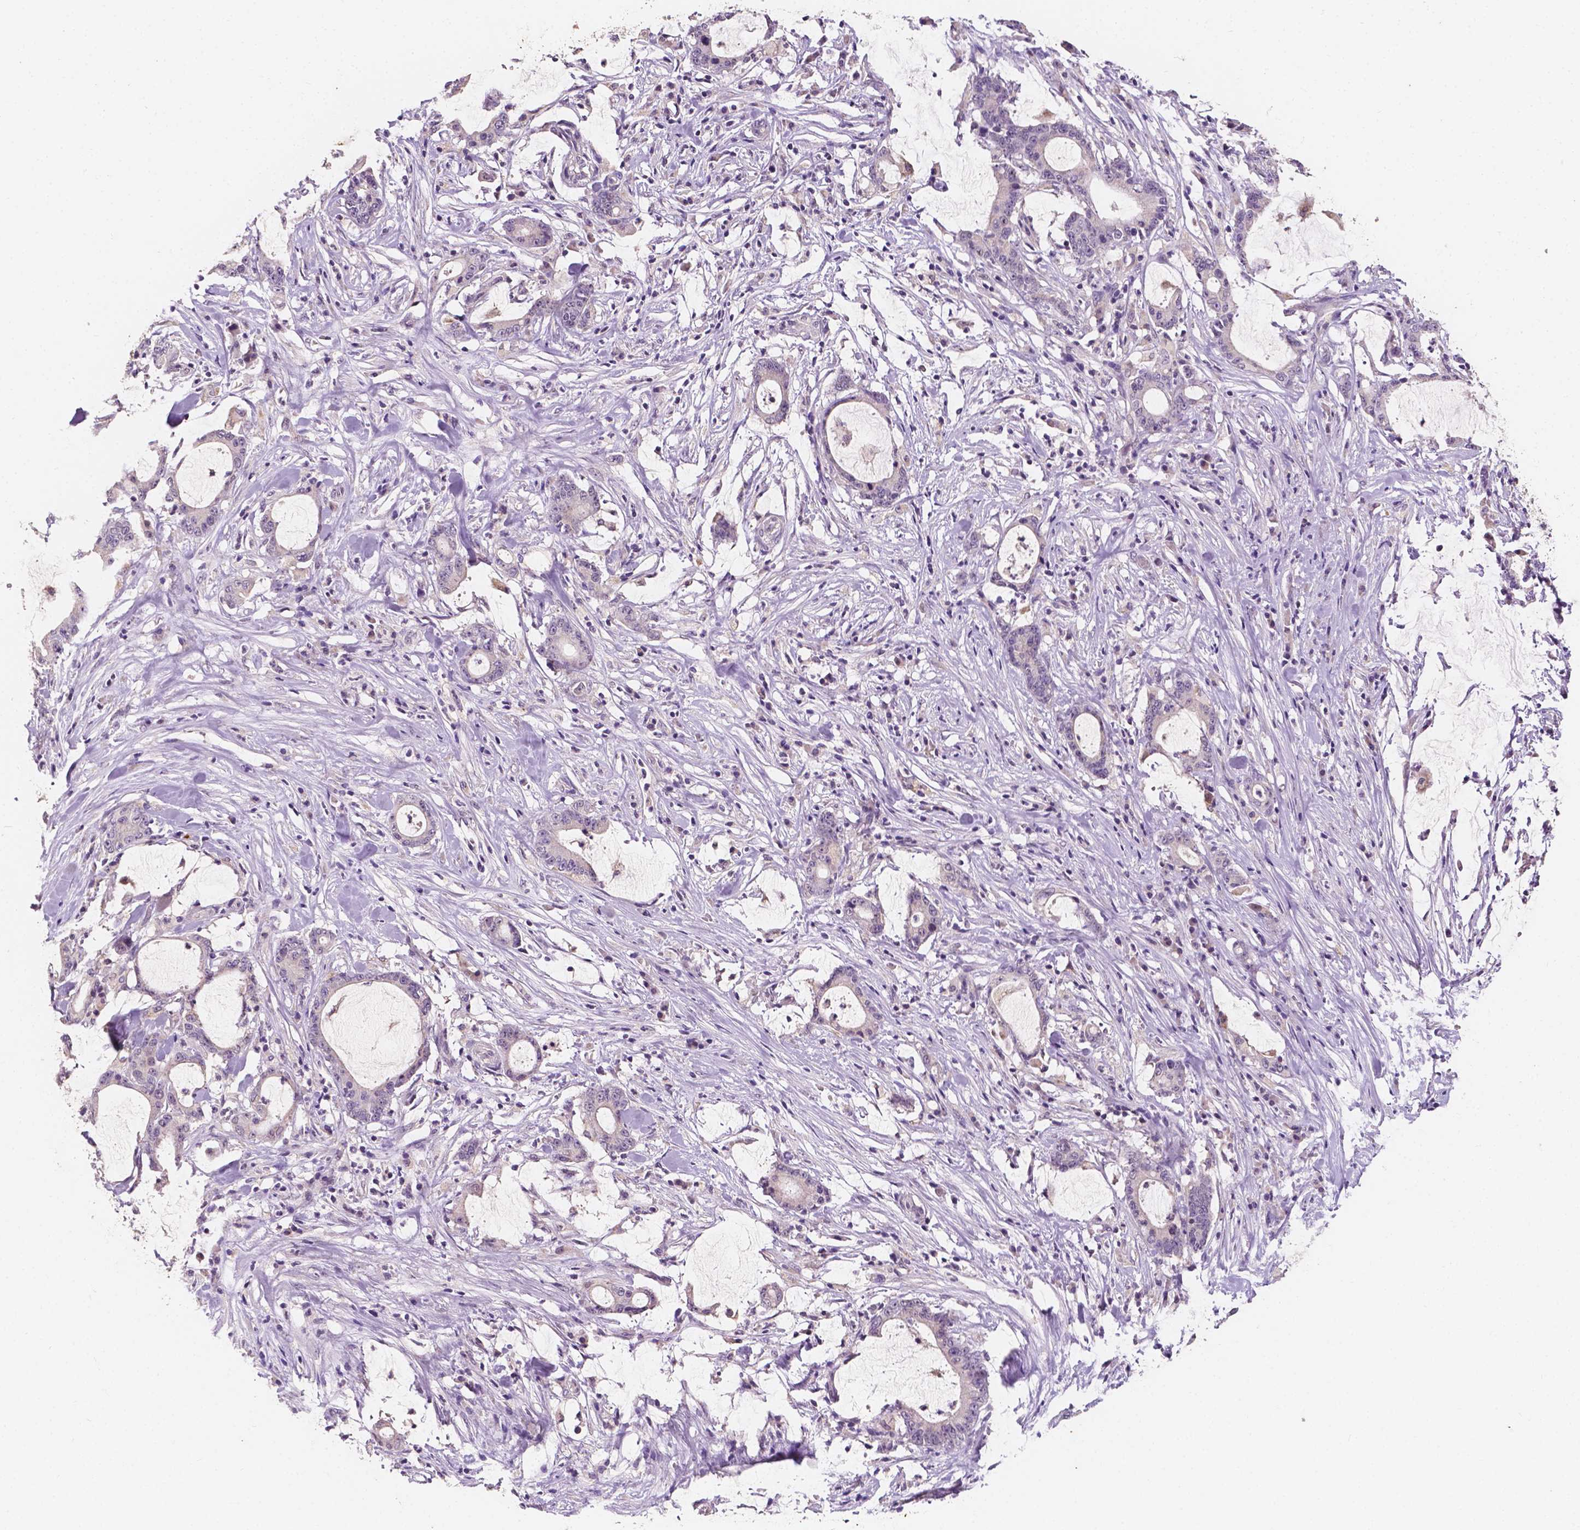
{"staining": {"intensity": "negative", "quantity": "none", "location": "none"}, "tissue": "stomach cancer", "cell_type": "Tumor cells", "image_type": "cancer", "snomed": [{"axis": "morphology", "description": "Adenocarcinoma, NOS"}, {"axis": "topography", "description": "Stomach, upper"}], "caption": "This histopathology image is of stomach adenocarcinoma stained with immunohistochemistry (IHC) to label a protein in brown with the nuclei are counter-stained blue. There is no staining in tumor cells.", "gene": "SIRT2", "patient": {"sex": "male", "age": 68}}